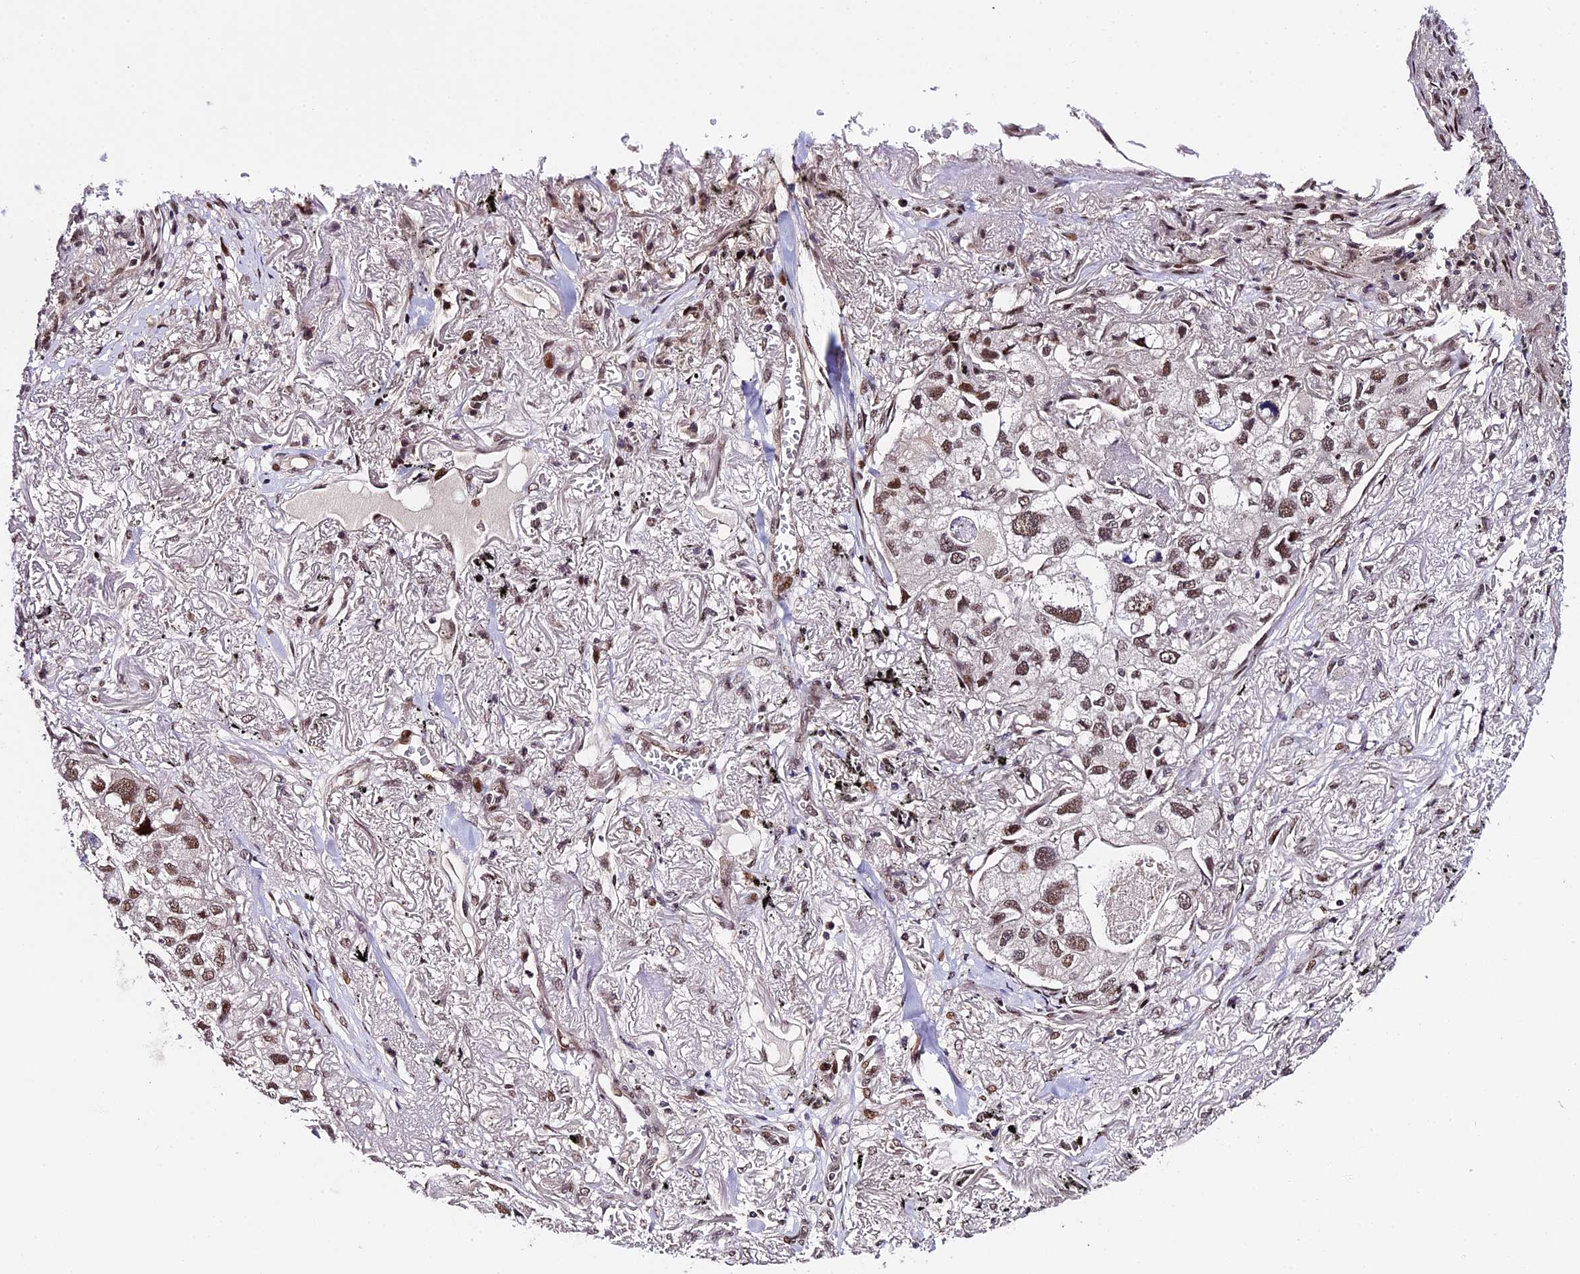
{"staining": {"intensity": "moderate", "quantity": ">75%", "location": "nuclear"}, "tissue": "lung cancer", "cell_type": "Tumor cells", "image_type": "cancer", "snomed": [{"axis": "morphology", "description": "Adenocarcinoma, NOS"}, {"axis": "topography", "description": "Lung"}], "caption": "Brown immunohistochemical staining in adenocarcinoma (lung) exhibits moderate nuclear staining in approximately >75% of tumor cells. (brown staining indicates protein expression, while blue staining denotes nuclei).", "gene": "TCP11L2", "patient": {"sex": "male", "age": 65}}